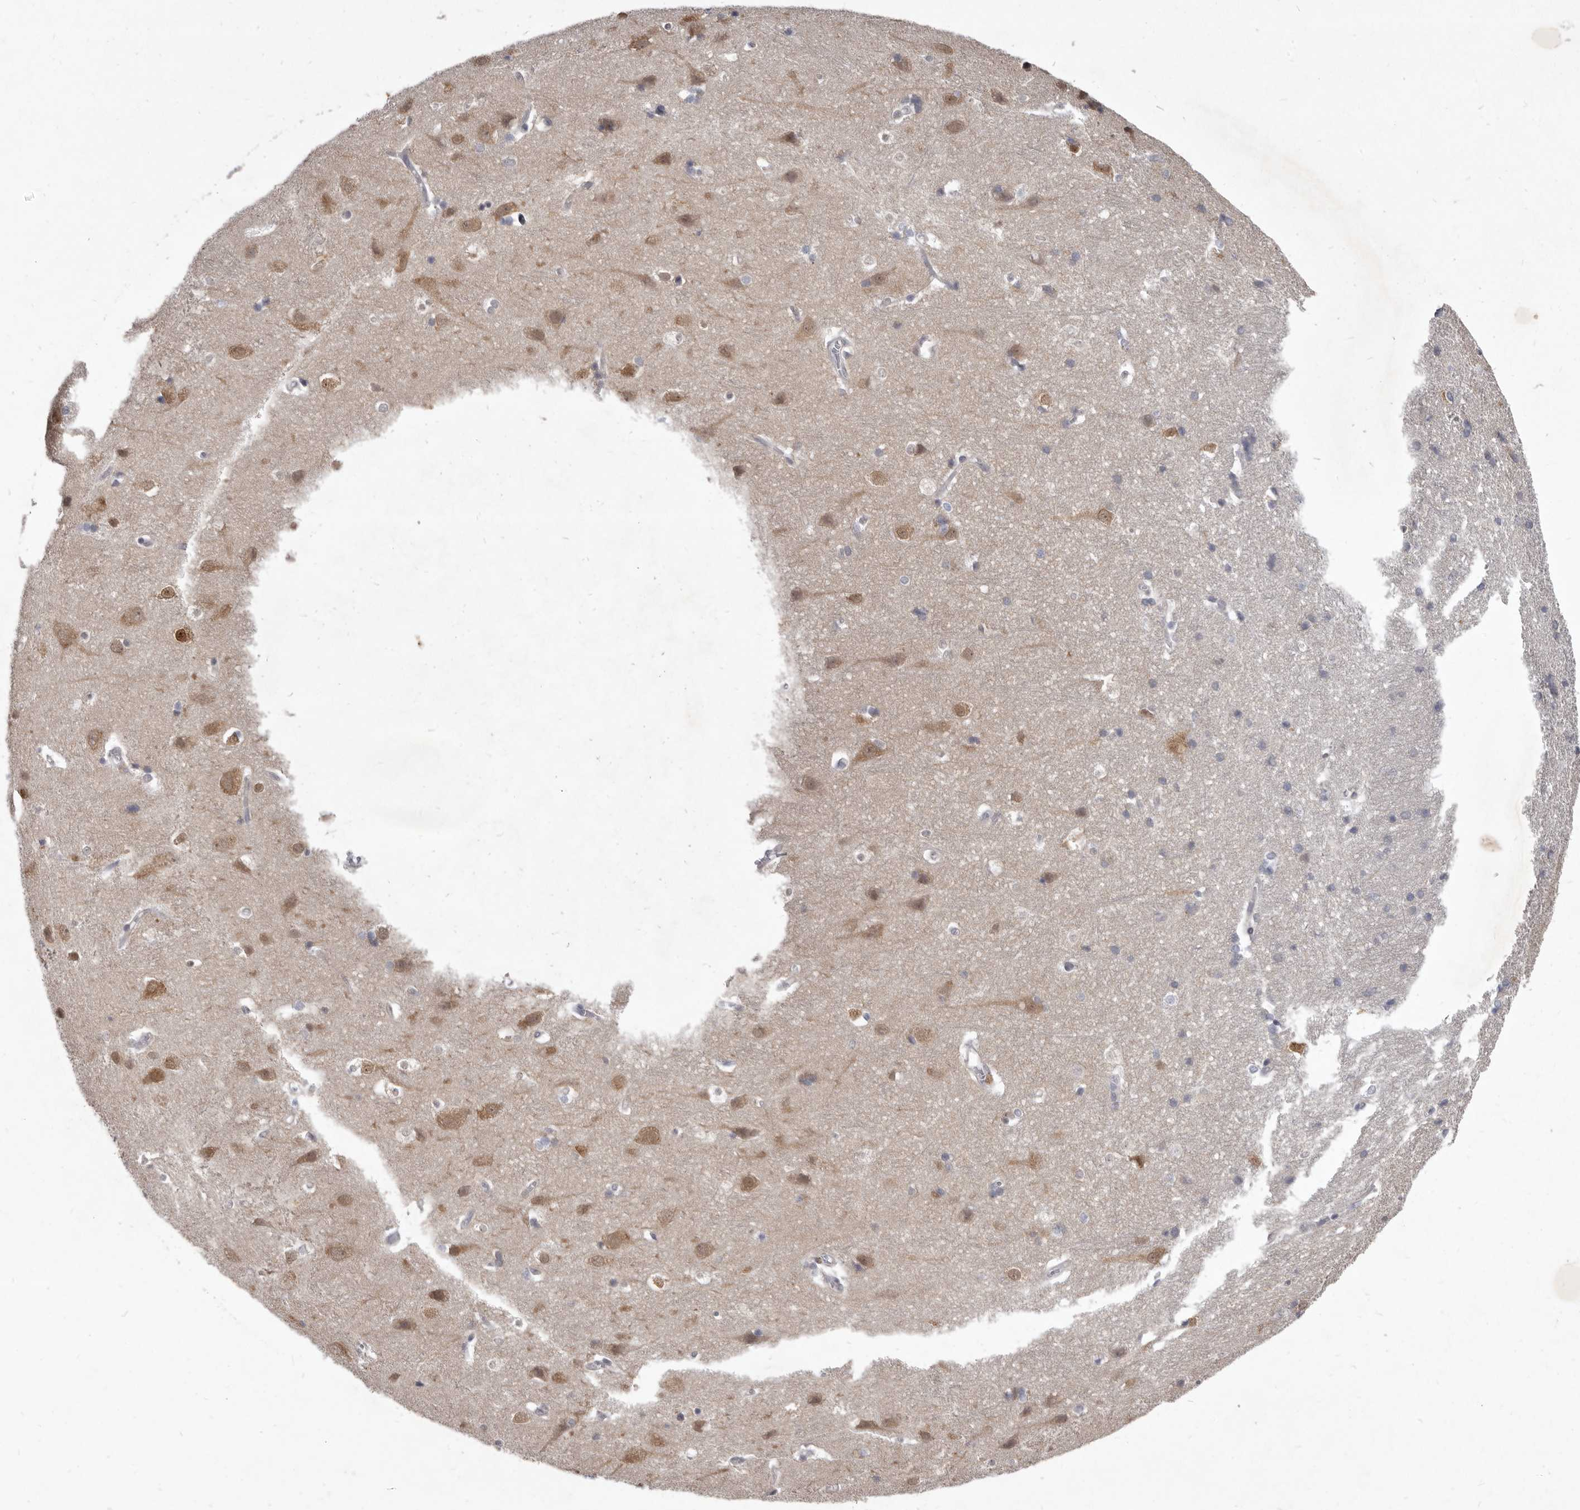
{"staining": {"intensity": "negative", "quantity": "none", "location": "none"}, "tissue": "cerebral cortex", "cell_type": "Endothelial cells", "image_type": "normal", "snomed": [{"axis": "morphology", "description": "Normal tissue, NOS"}, {"axis": "topography", "description": "Cerebral cortex"}], "caption": "This is an IHC image of benign cerebral cortex. There is no staining in endothelial cells.", "gene": "GSK3B", "patient": {"sex": "male", "age": 54}}